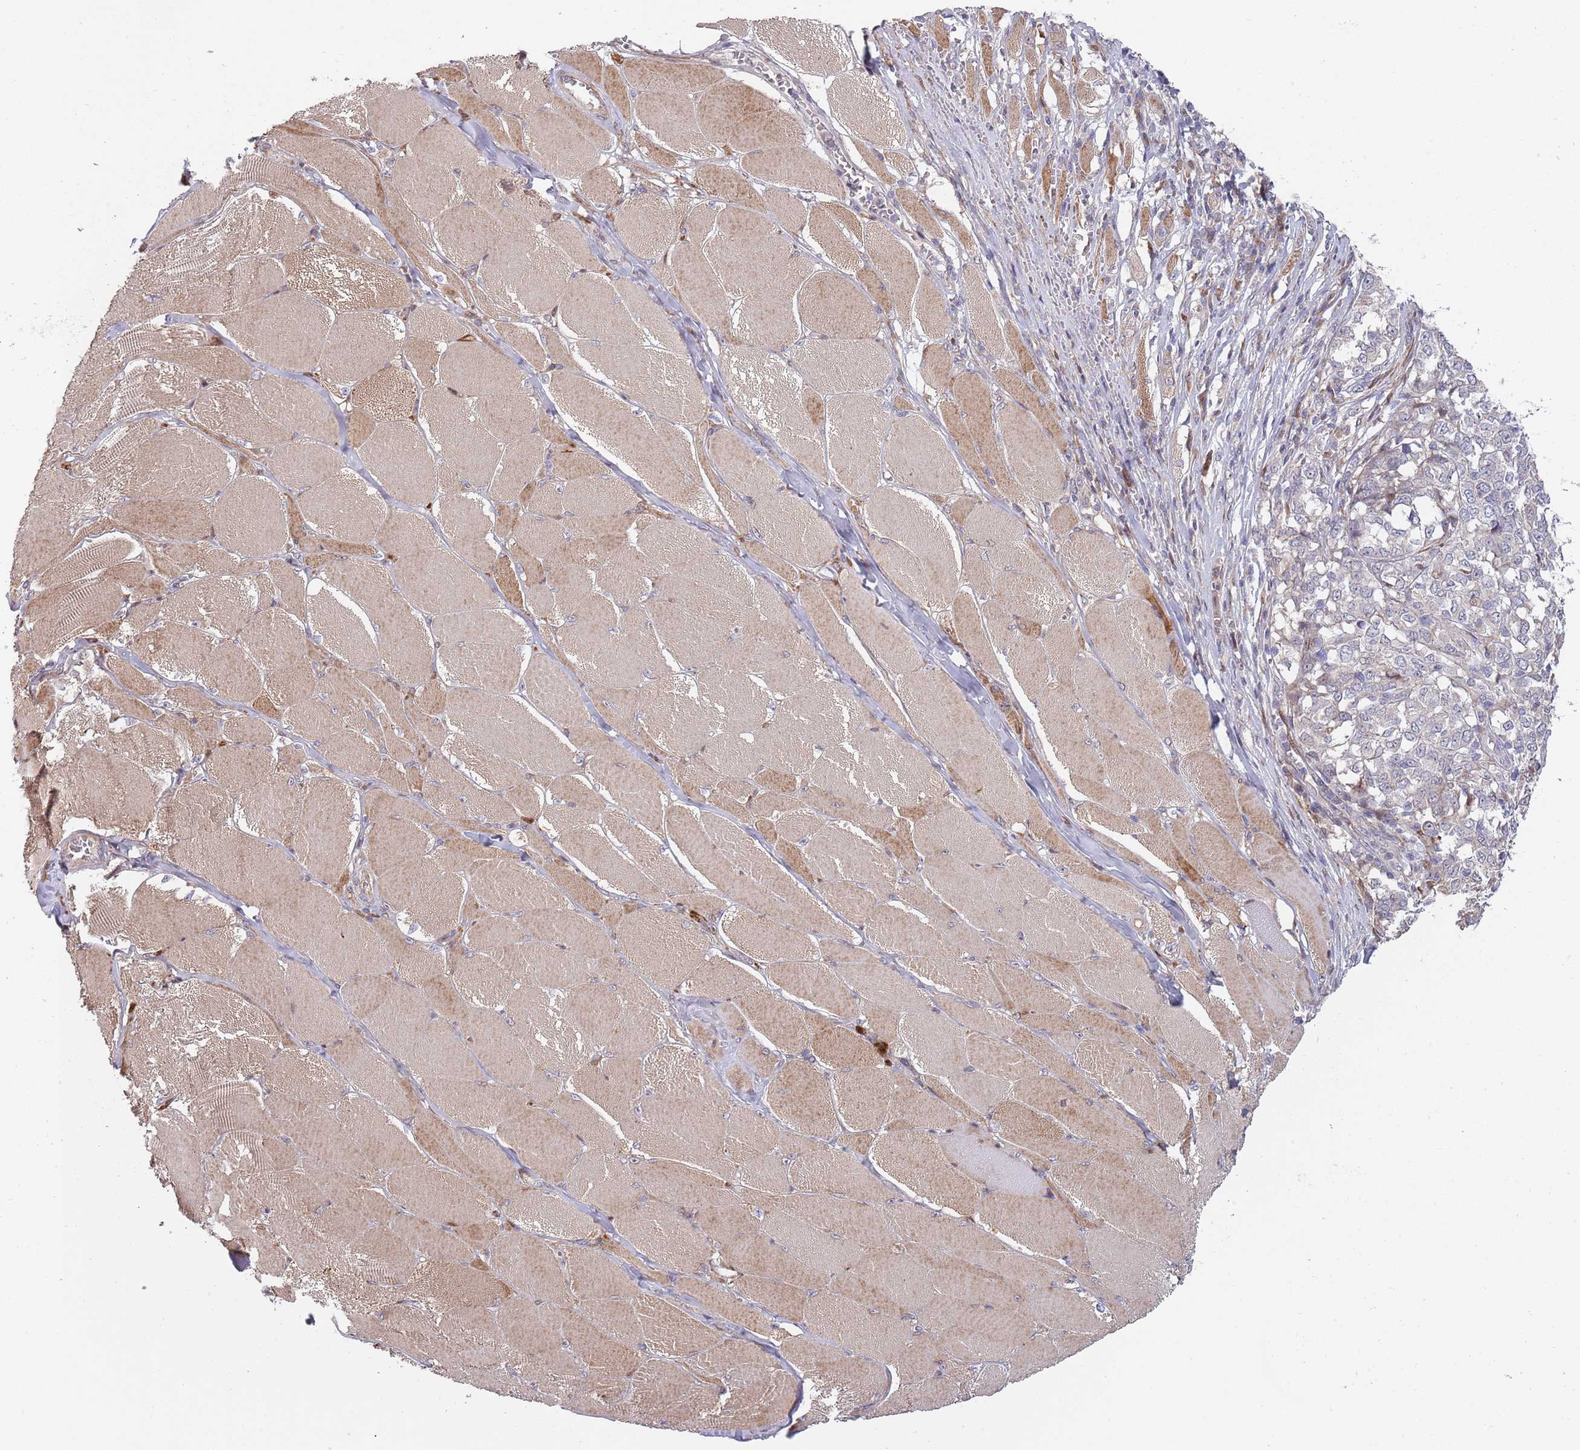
{"staining": {"intensity": "negative", "quantity": "none", "location": "none"}, "tissue": "melanoma", "cell_type": "Tumor cells", "image_type": "cancer", "snomed": [{"axis": "morphology", "description": "Malignant melanoma, NOS"}, {"axis": "topography", "description": "Skin"}], "caption": "High power microscopy micrograph of an immunohistochemistry image of melanoma, revealing no significant staining in tumor cells.", "gene": "SYNDIG1L", "patient": {"sex": "female", "age": 72}}